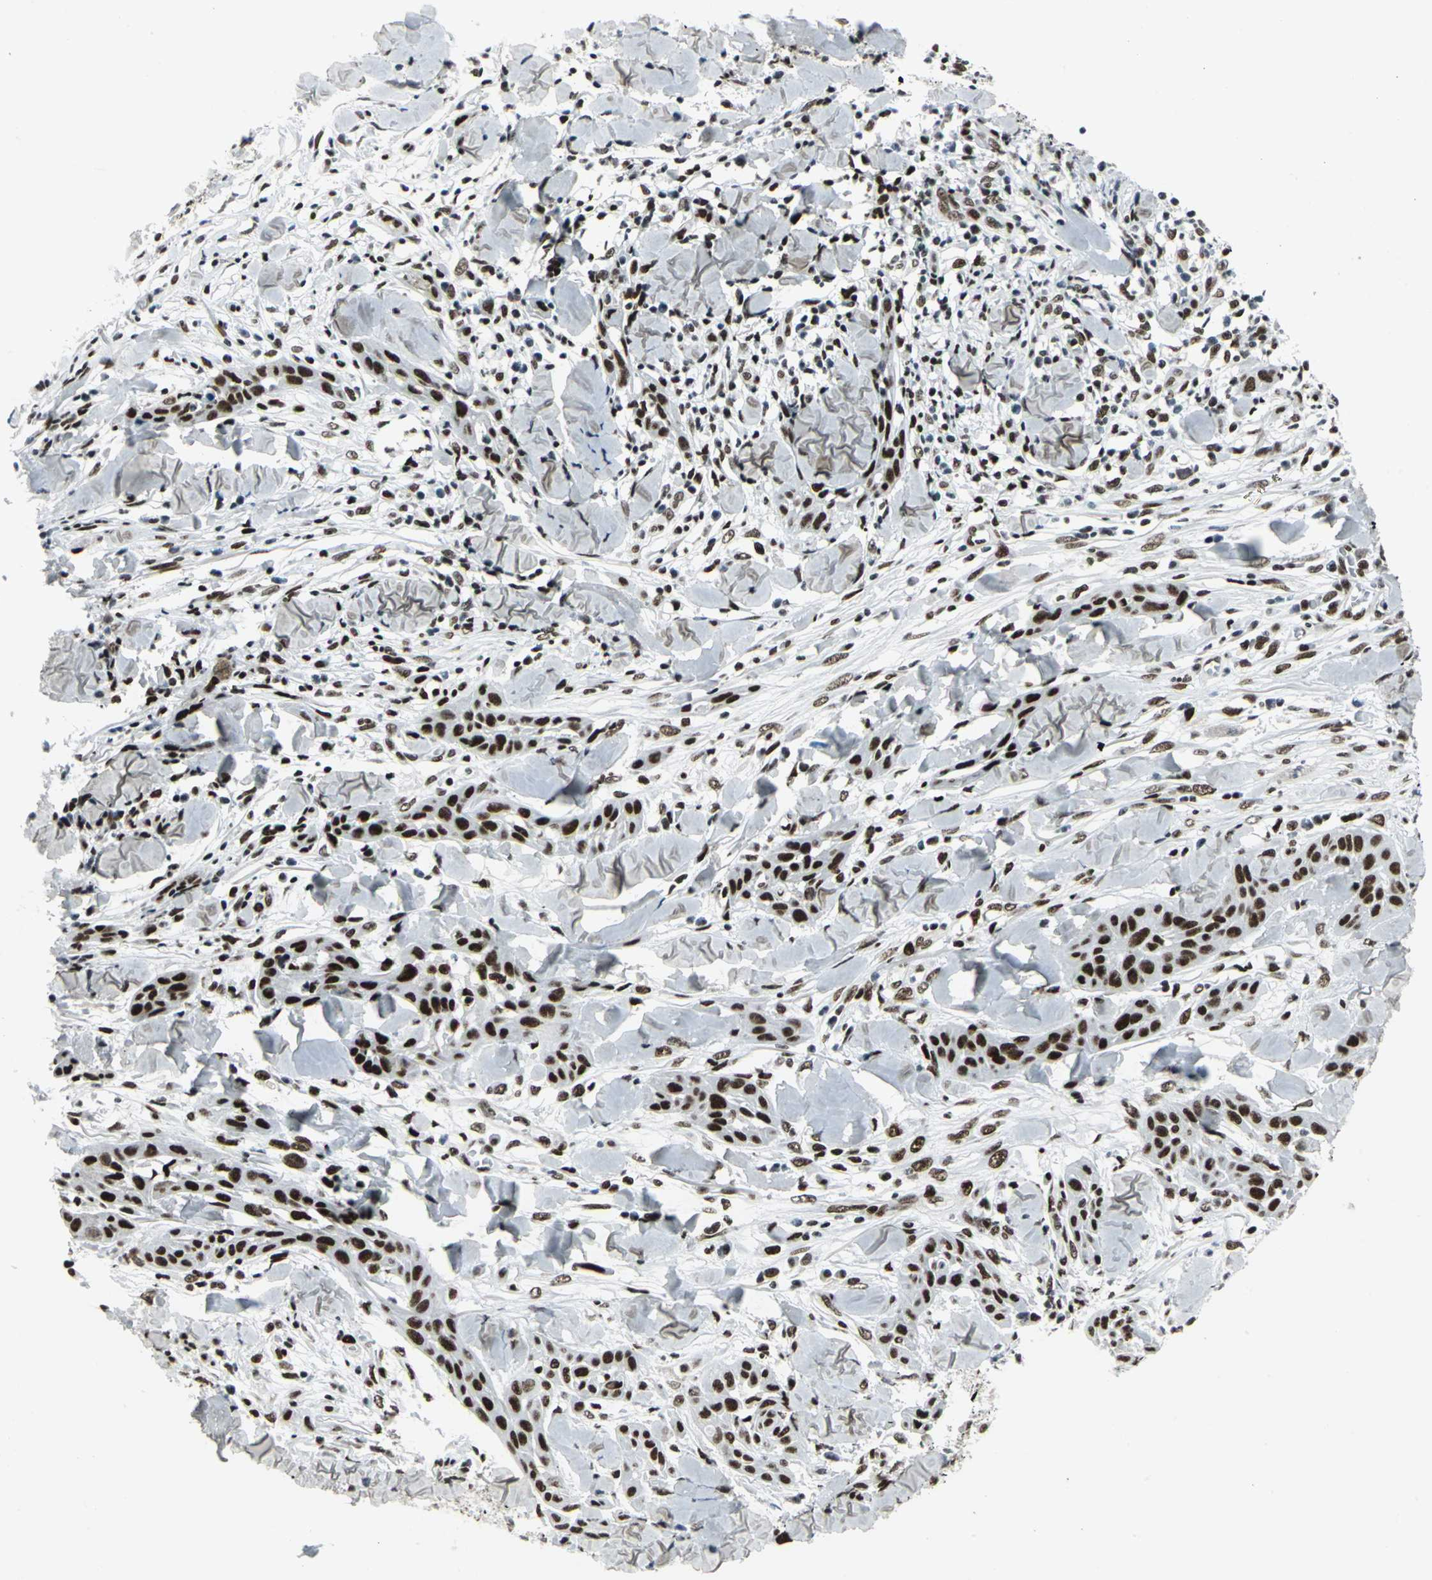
{"staining": {"intensity": "strong", "quantity": ">75%", "location": "nuclear"}, "tissue": "skin cancer", "cell_type": "Tumor cells", "image_type": "cancer", "snomed": [{"axis": "morphology", "description": "Squamous cell carcinoma, NOS"}, {"axis": "topography", "description": "Skin"}], "caption": "Immunohistochemistry histopathology image of human squamous cell carcinoma (skin) stained for a protein (brown), which shows high levels of strong nuclear staining in about >75% of tumor cells.", "gene": "SMARCA4", "patient": {"sex": "male", "age": 24}}